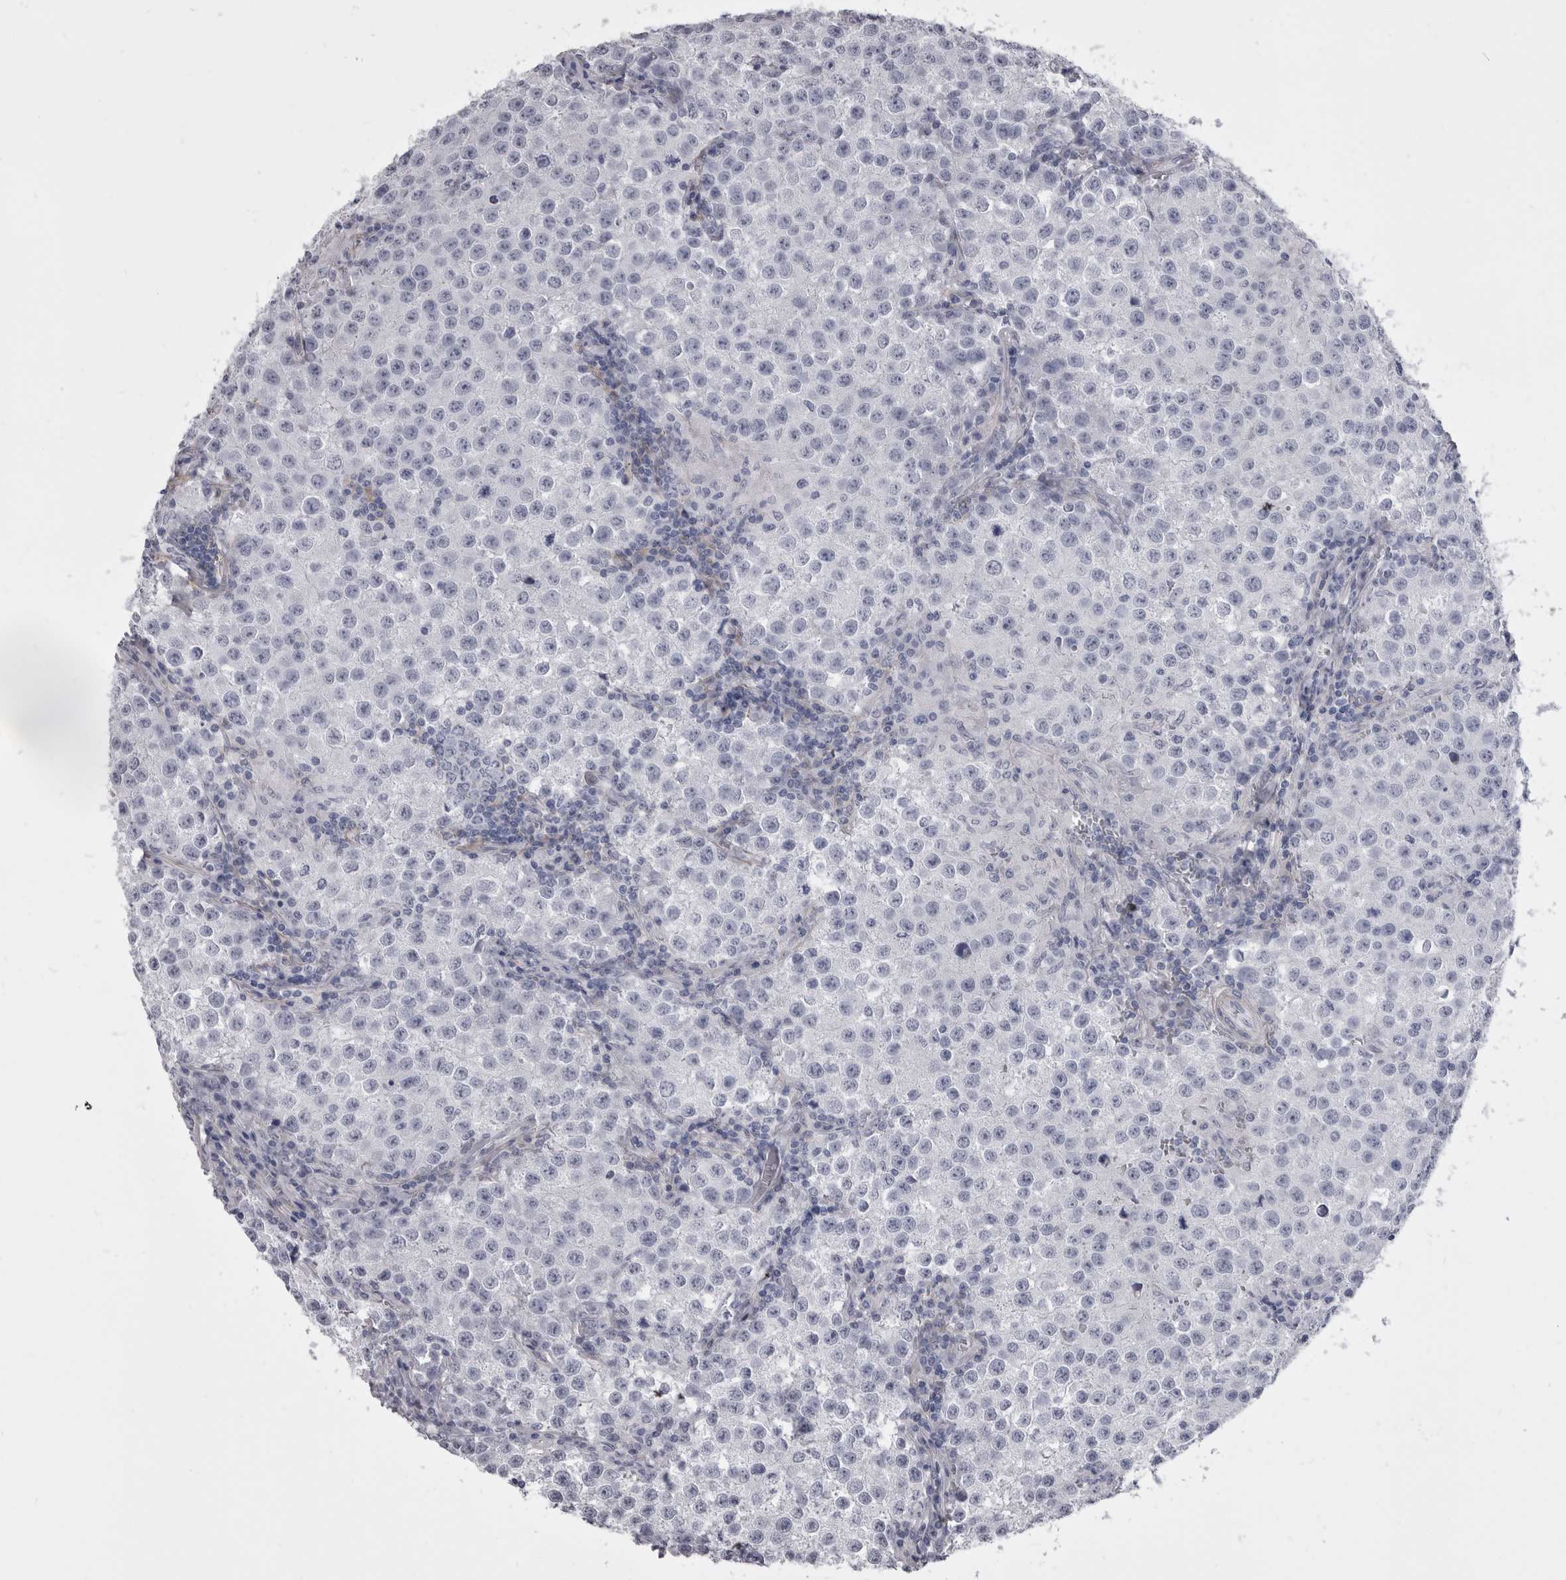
{"staining": {"intensity": "negative", "quantity": "none", "location": "none"}, "tissue": "testis cancer", "cell_type": "Tumor cells", "image_type": "cancer", "snomed": [{"axis": "morphology", "description": "Seminoma, NOS"}, {"axis": "morphology", "description": "Carcinoma, Embryonal, NOS"}, {"axis": "topography", "description": "Testis"}], "caption": "IHC image of neoplastic tissue: testis cancer stained with DAB exhibits no significant protein expression in tumor cells.", "gene": "ANK2", "patient": {"sex": "male", "age": 43}}